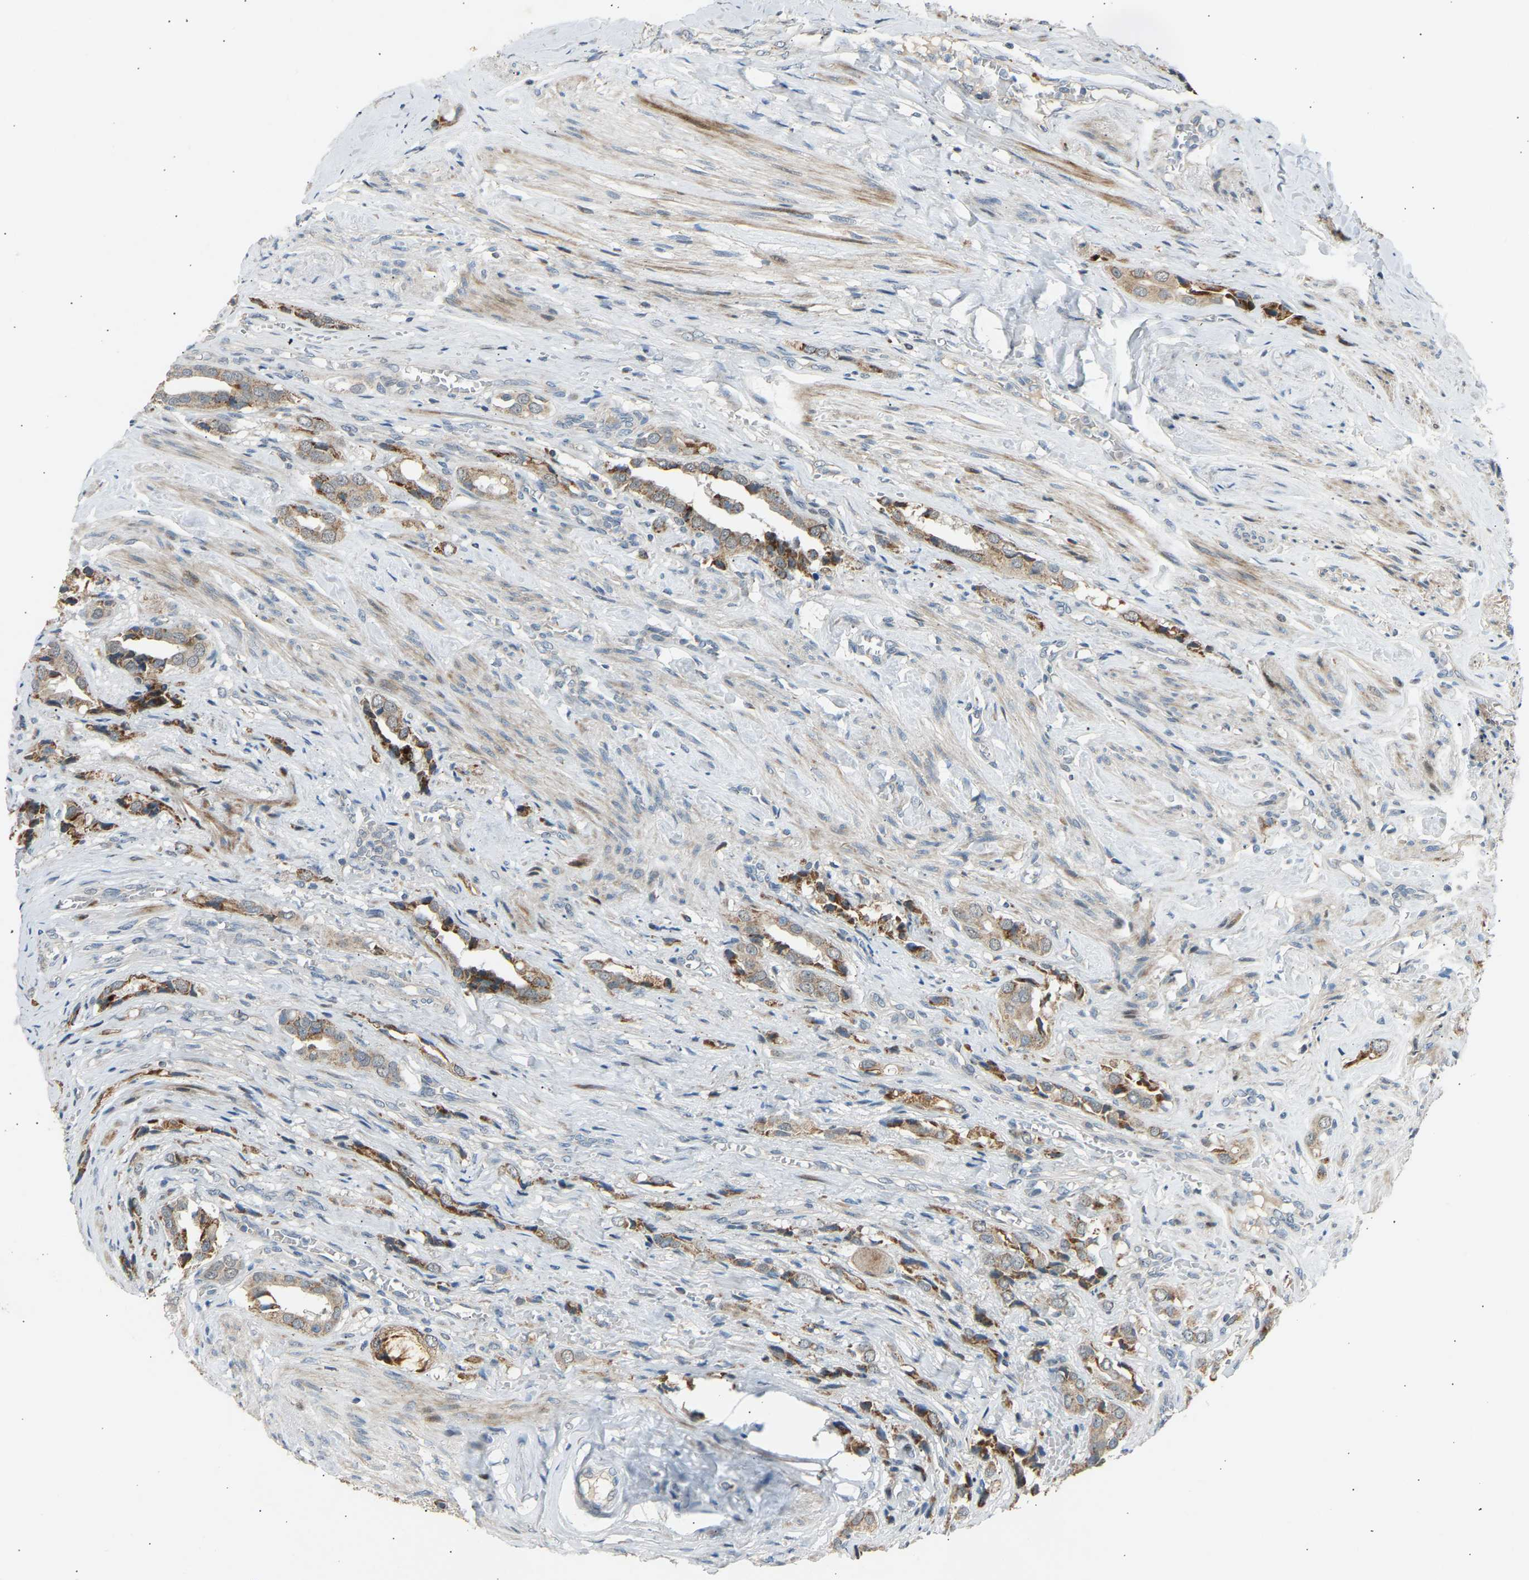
{"staining": {"intensity": "weak", "quantity": ">75%", "location": "cytoplasmic/membranous"}, "tissue": "prostate cancer", "cell_type": "Tumor cells", "image_type": "cancer", "snomed": [{"axis": "morphology", "description": "Adenocarcinoma, High grade"}, {"axis": "topography", "description": "Prostate"}], "caption": "Prostate cancer (high-grade adenocarcinoma) stained with DAB immunohistochemistry demonstrates low levels of weak cytoplasmic/membranous staining in approximately >75% of tumor cells.", "gene": "VPS41", "patient": {"sex": "male", "age": 52}}